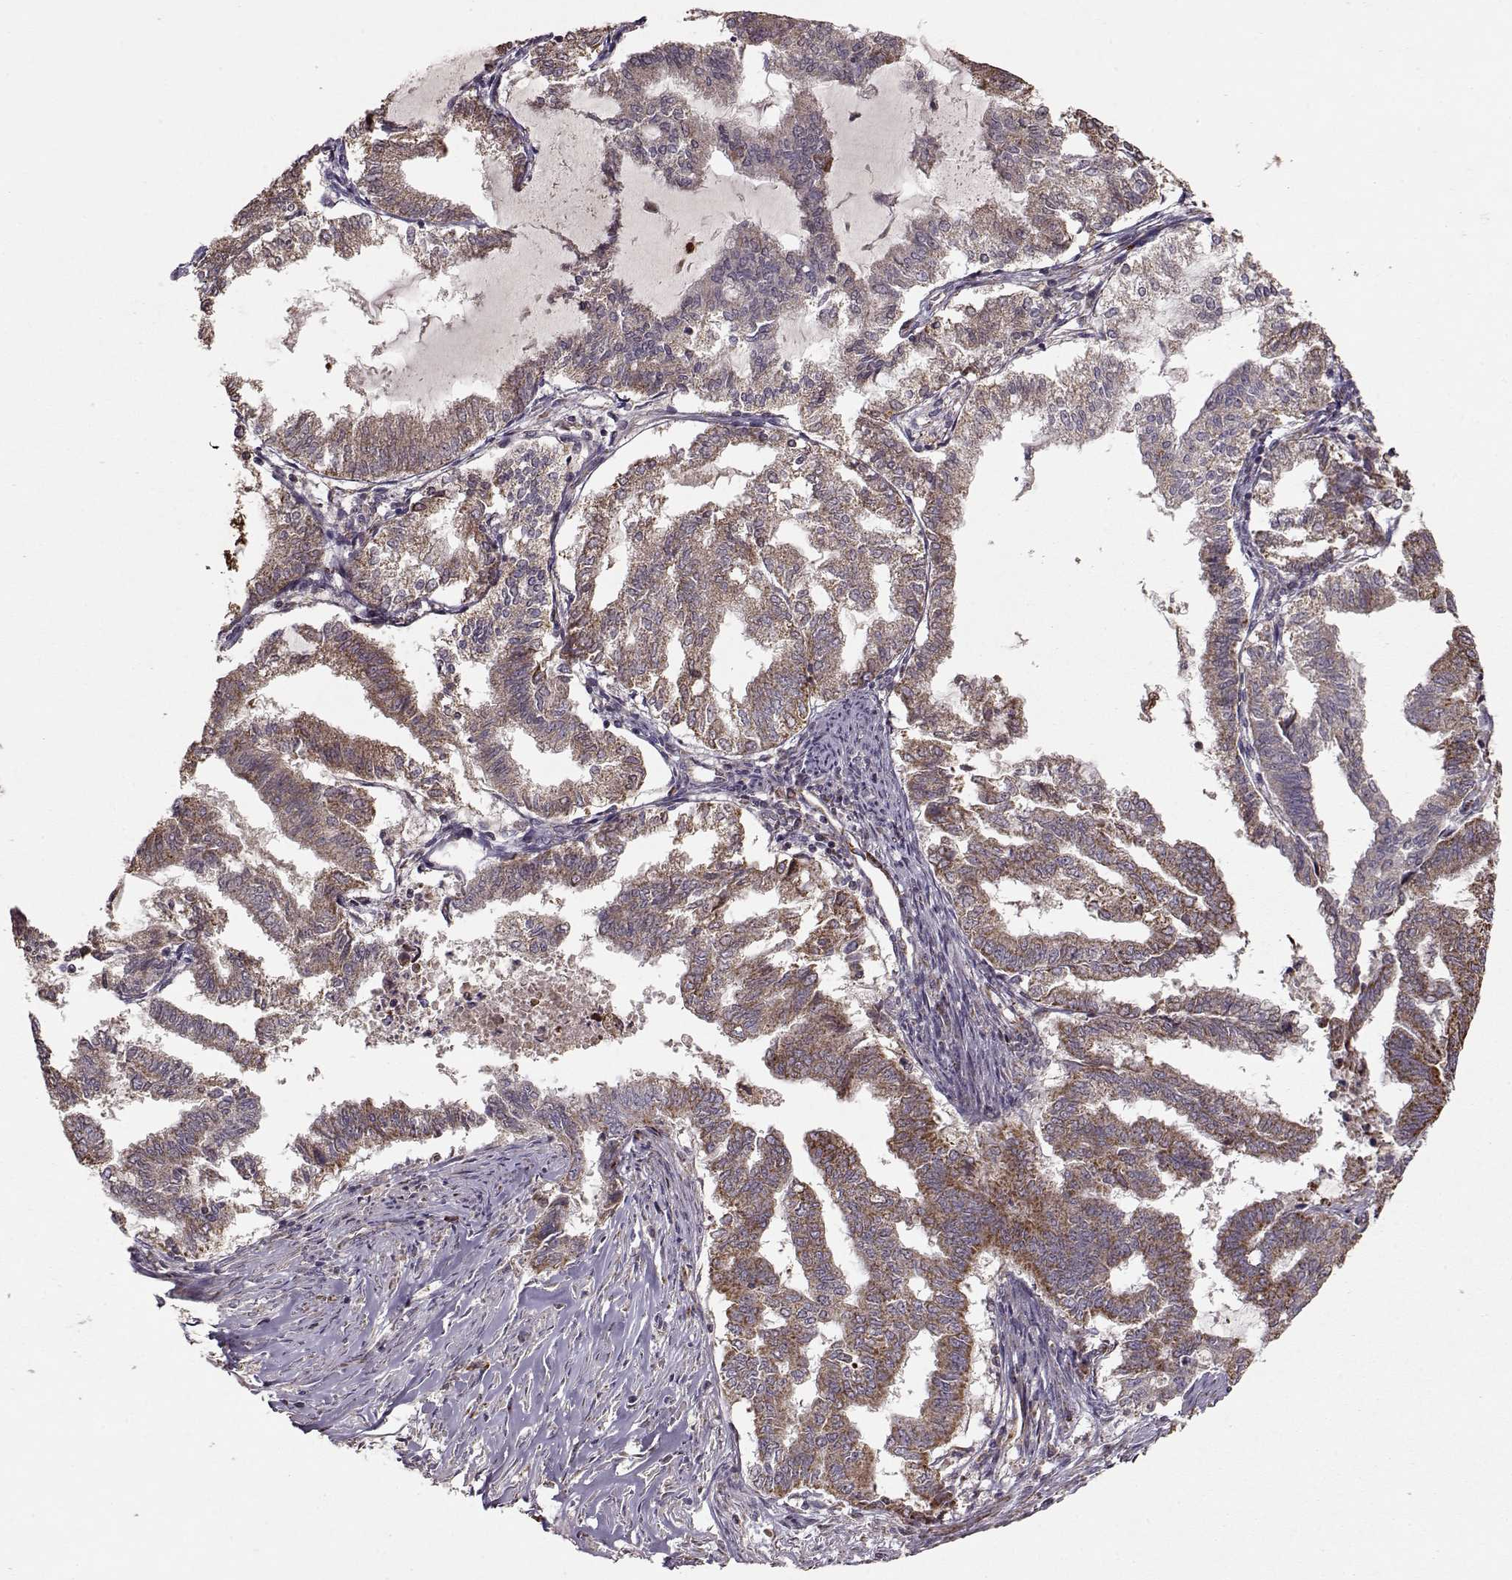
{"staining": {"intensity": "moderate", "quantity": ">75%", "location": "cytoplasmic/membranous"}, "tissue": "endometrial cancer", "cell_type": "Tumor cells", "image_type": "cancer", "snomed": [{"axis": "morphology", "description": "Adenocarcinoma, NOS"}, {"axis": "topography", "description": "Endometrium"}], "caption": "Moderate cytoplasmic/membranous protein staining is appreciated in about >75% of tumor cells in endometrial cancer. The staining is performed using DAB brown chromogen to label protein expression. The nuclei are counter-stained blue using hematoxylin.", "gene": "CMTM3", "patient": {"sex": "female", "age": 79}}